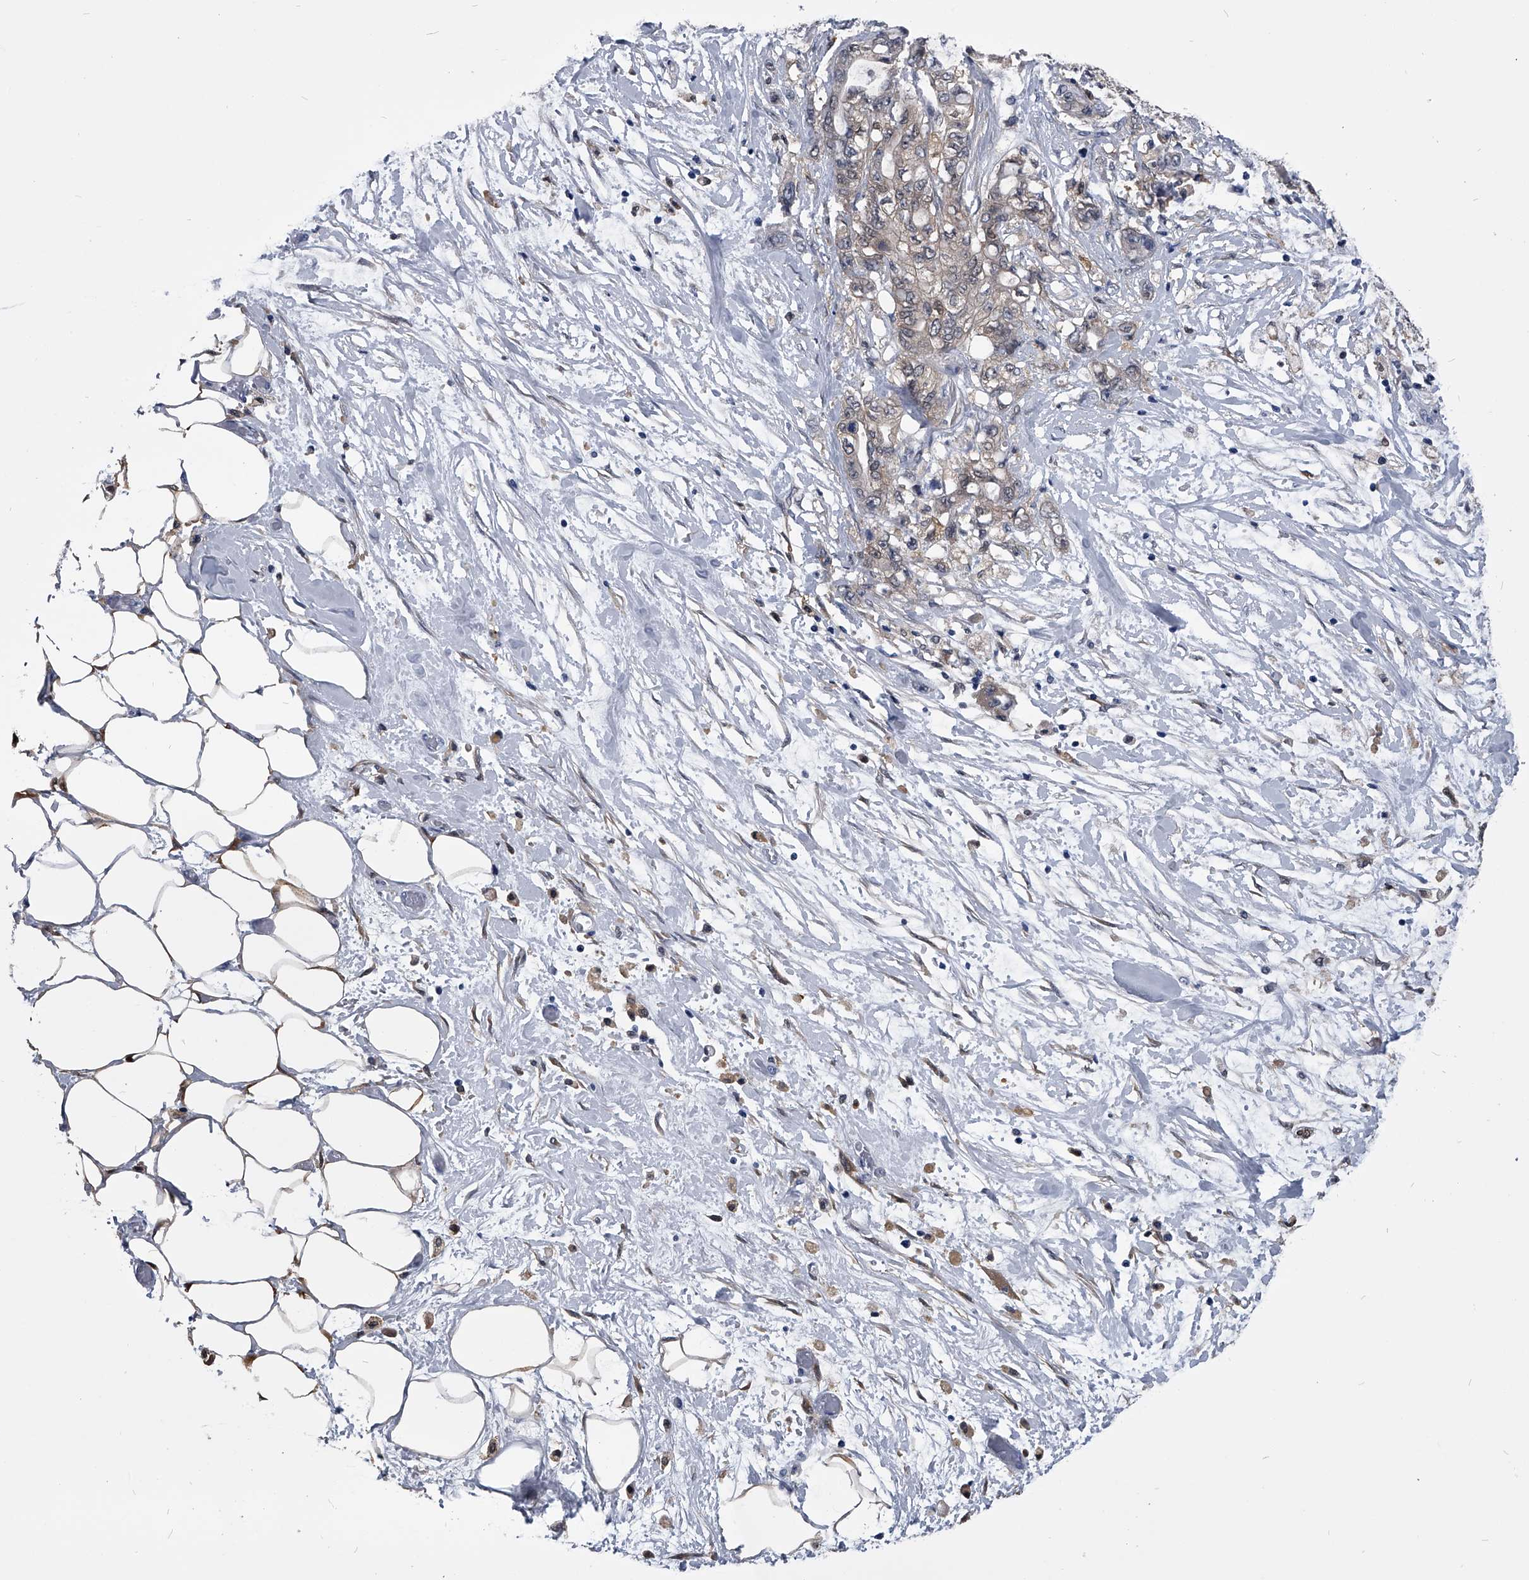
{"staining": {"intensity": "weak", "quantity": "<25%", "location": "cytoplasmic/membranous"}, "tissue": "pancreatic cancer", "cell_type": "Tumor cells", "image_type": "cancer", "snomed": [{"axis": "morphology", "description": "Adenocarcinoma, NOS"}, {"axis": "topography", "description": "Pancreas"}], "caption": "Pancreatic adenocarcinoma was stained to show a protein in brown. There is no significant positivity in tumor cells.", "gene": "PDXK", "patient": {"sex": "male", "age": 79}}